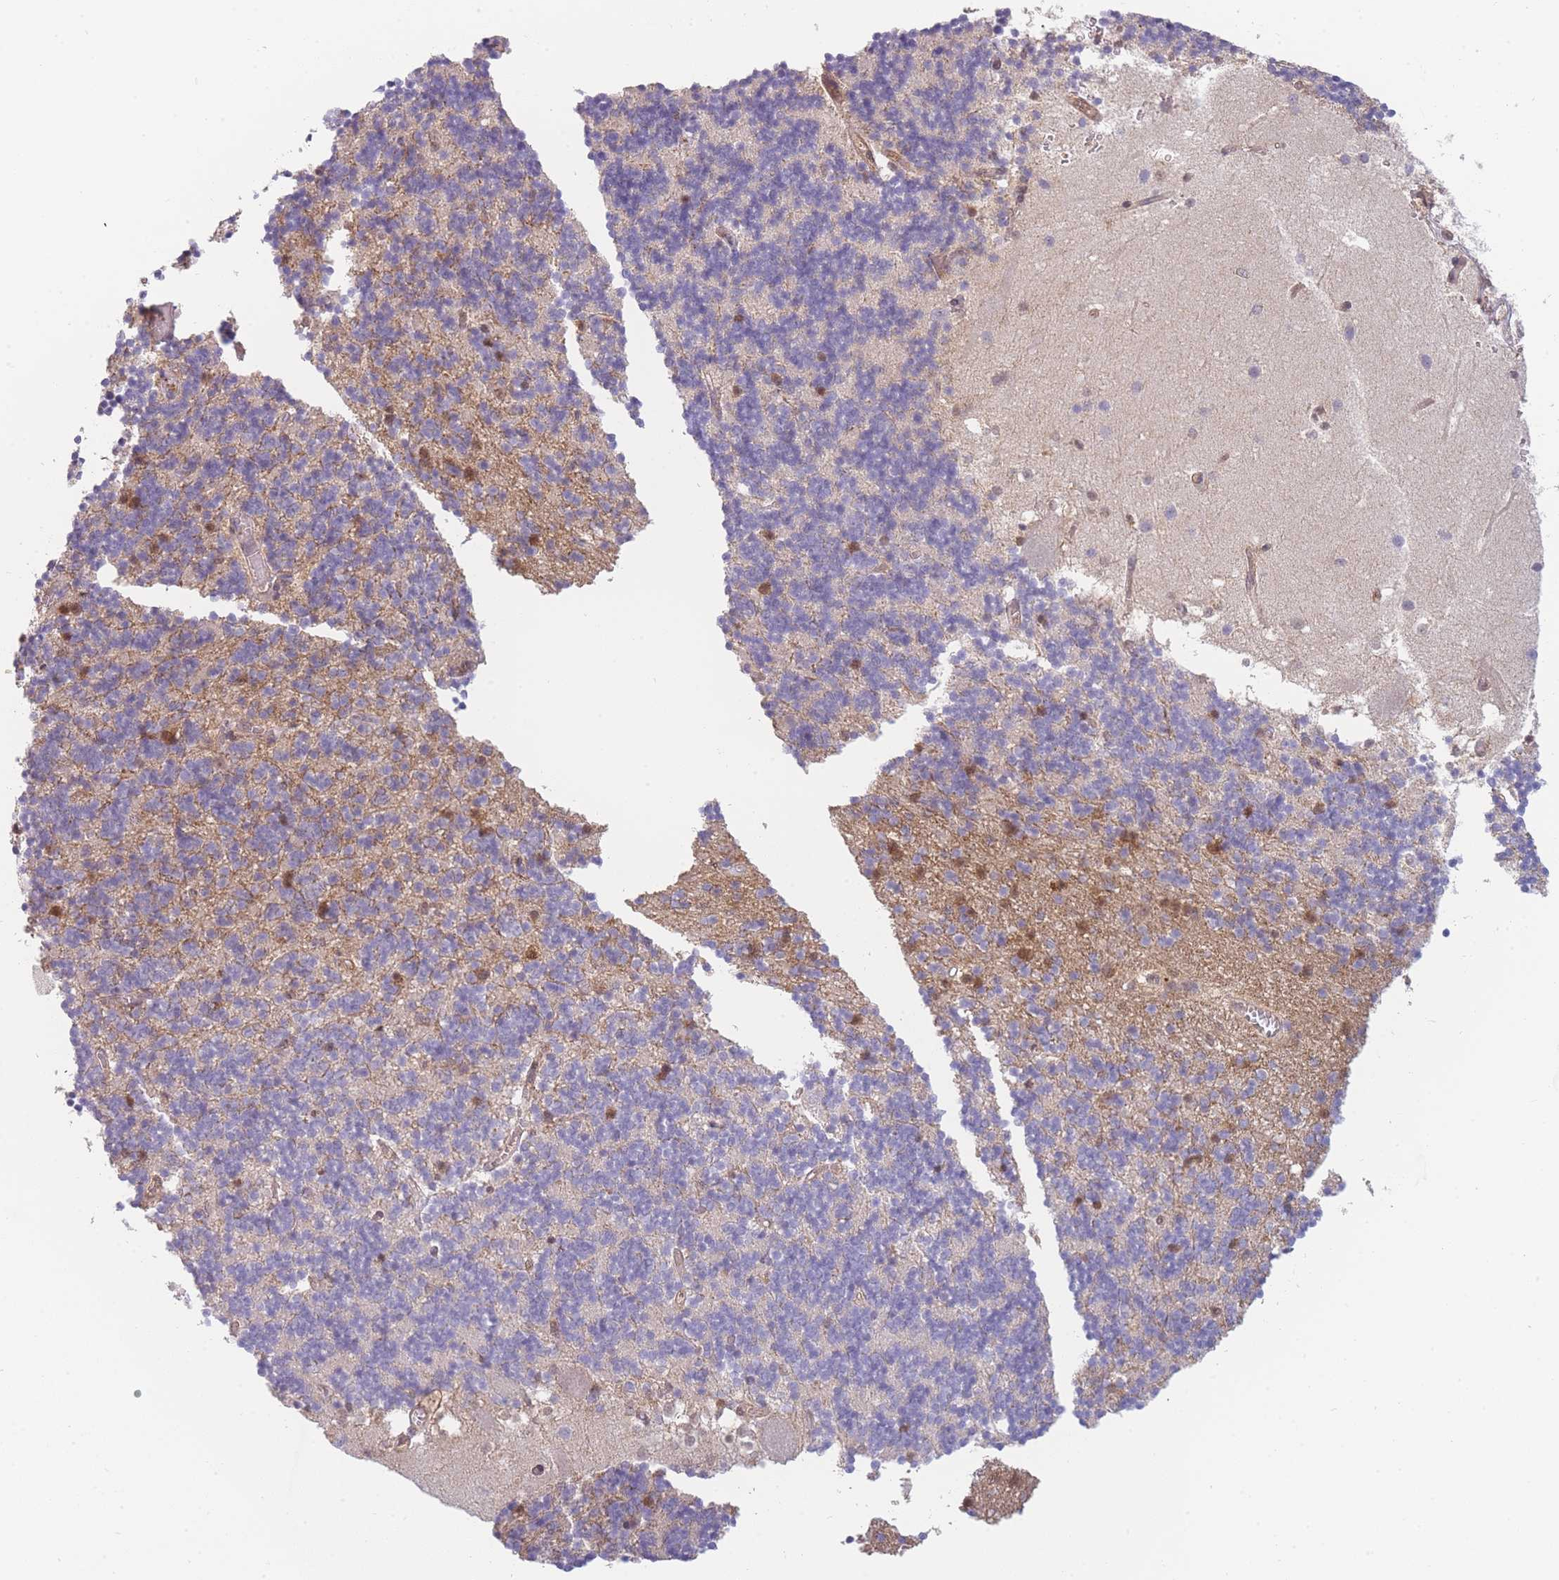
{"staining": {"intensity": "negative", "quantity": "none", "location": "none"}, "tissue": "cerebellum", "cell_type": "Cells in granular layer", "image_type": "normal", "snomed": [{"axis": "morphology", "description": "Normal tissue, NOS"}, {"axis": "topography", "description": "Cerebellum"}], "caption": "An IHC histopathology image of unremarkable cerebellum is shown. There is no staining in cells in granular layer of cerebellum.", "gene": "MRI1", "patient": {"sex": "male", "age": 54}}